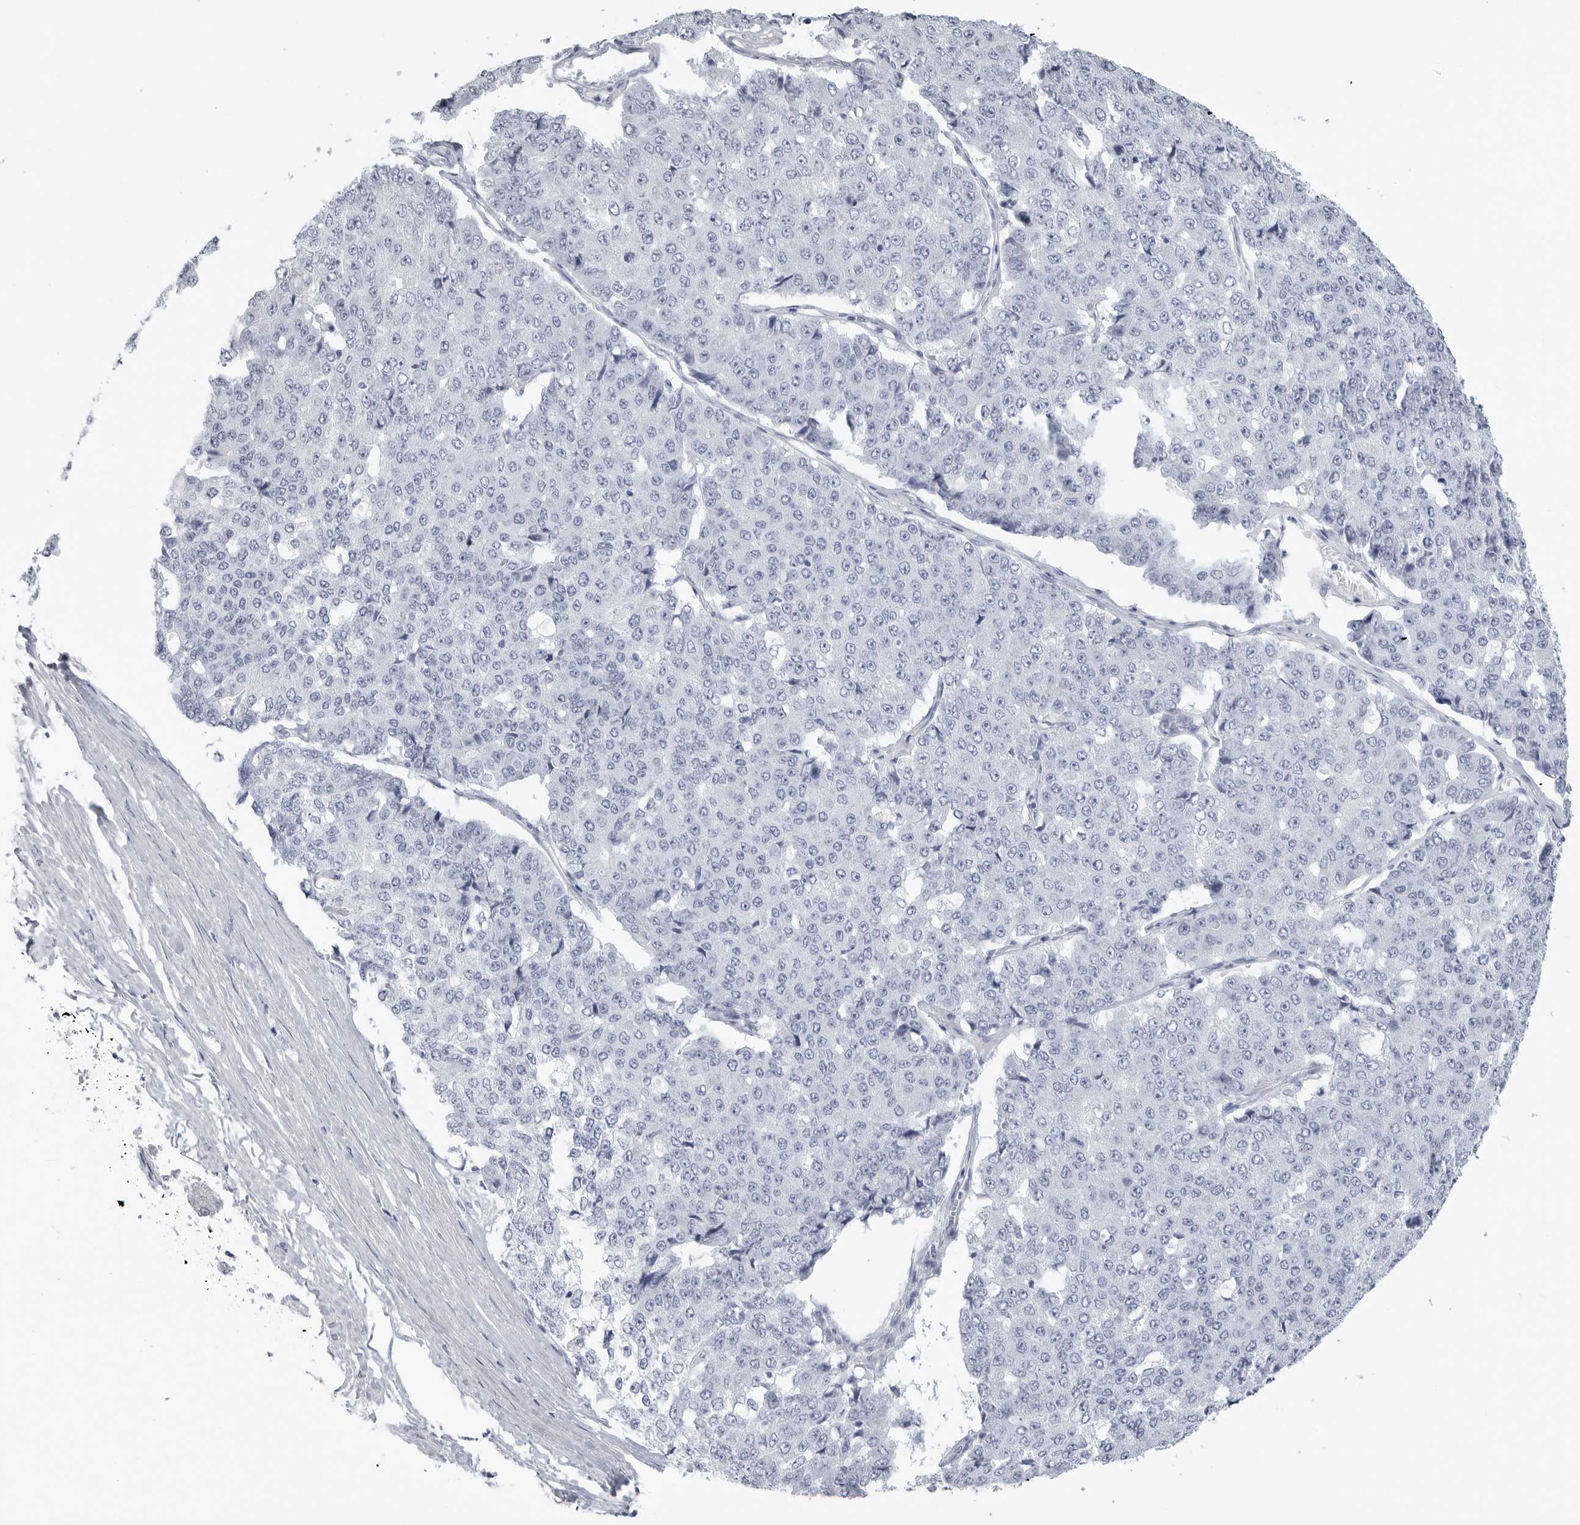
{"staining": {"intensity": "negative", "quantity": "none", "location": "none"}, "tissue": "pancreatic cancer", "cell_type": "Tumor cells", "image_type": "cancer", "snomed": [{"axis": "morphology", "description": "Adenocarcinoma, NOS"}, {"axis": "topography", "description": "Pancreas"}], "caption": "High magnification brightfield microscopy of adenocarcinoma (pancreatic) stained with DAB (brown) and counterstained with hematoxylin (blue): tumor cells show no significant expression.", "gene": "CSH1", "patient": {"sex": "male", "age": 50}}